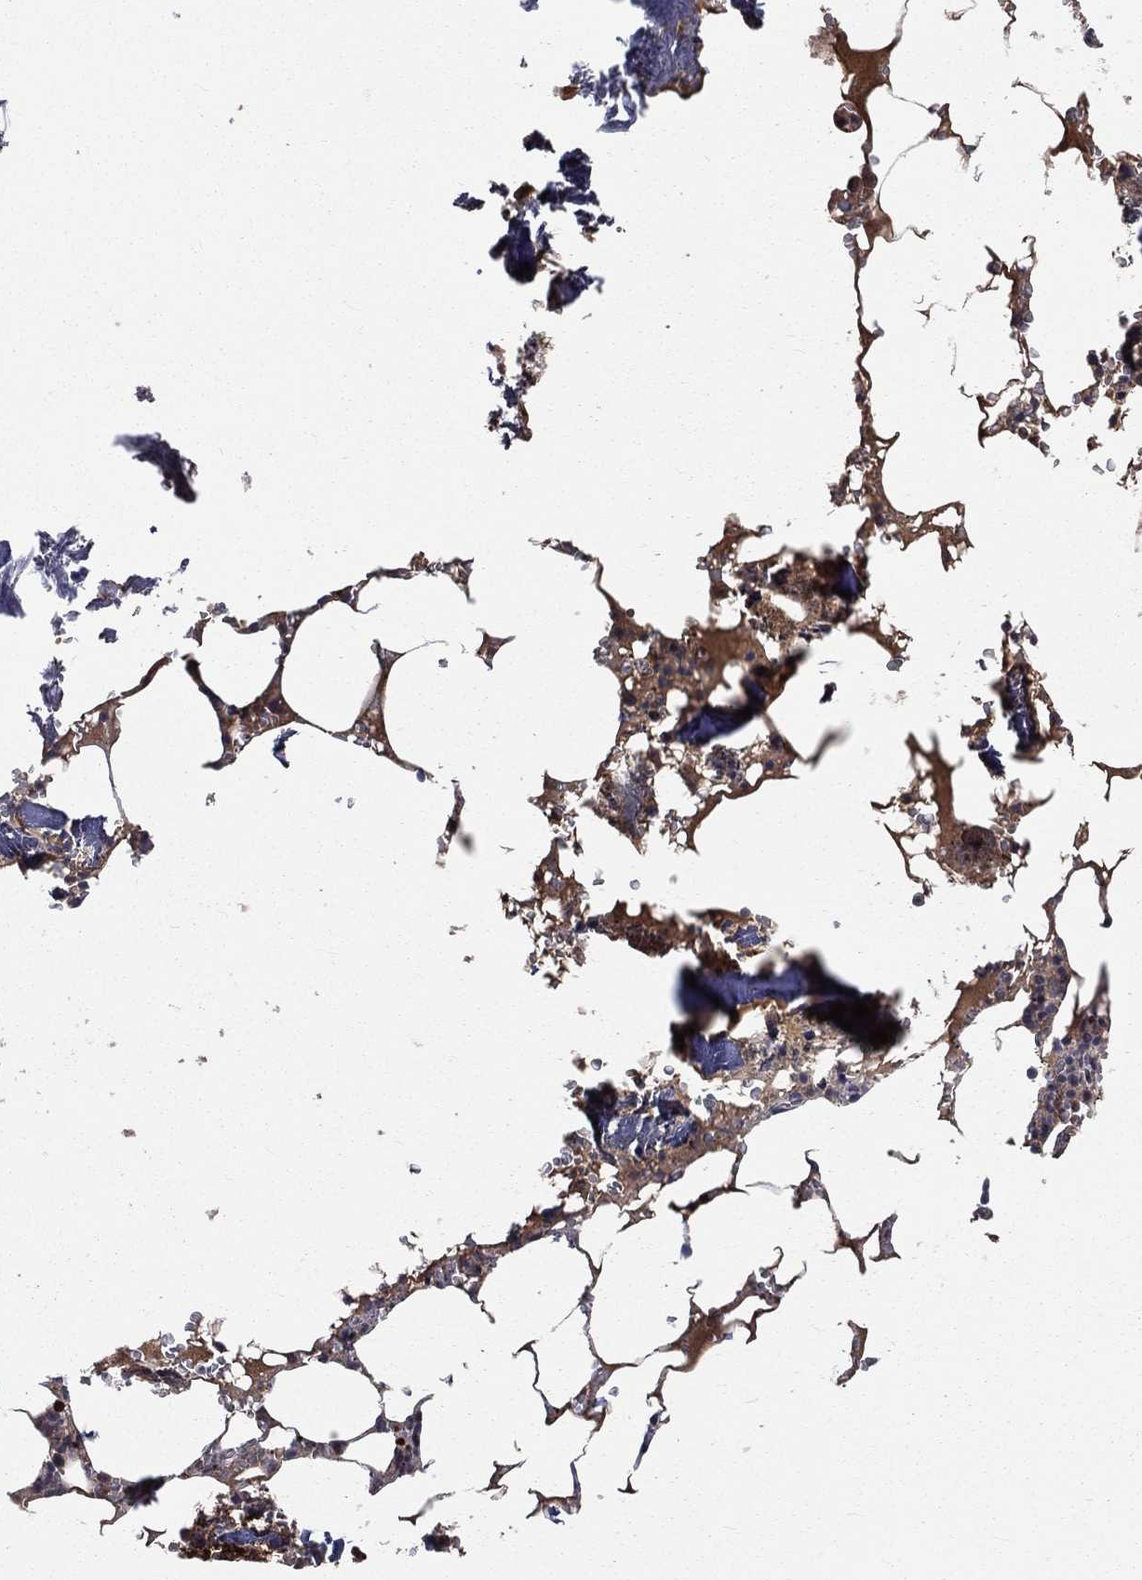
{"staining": {"intensity": "moderate", "quantity": ">75%", "location": "cytoplasmic/membranous"}, "tissue": "bone marrow", "cell_type": "Hematopoietic cells", "image_type": "normal", "snomed": [{"axis": "morphology", "description": "Normal tissue, NOS"}, {"axis": "topography", "description": "Bone marrow"}], "caption": "The histopathology image reveals immunohistochemical staining of normal bone marrow. There is moderate cytoplasmic/membranous staining is identified in about >75% of hematopoietic cells. The protein of interest is shown in brown color, while the nuclei are stained blue.", "gene": "TBC1D2", "patient": {"sex": "female", "age": 64}}